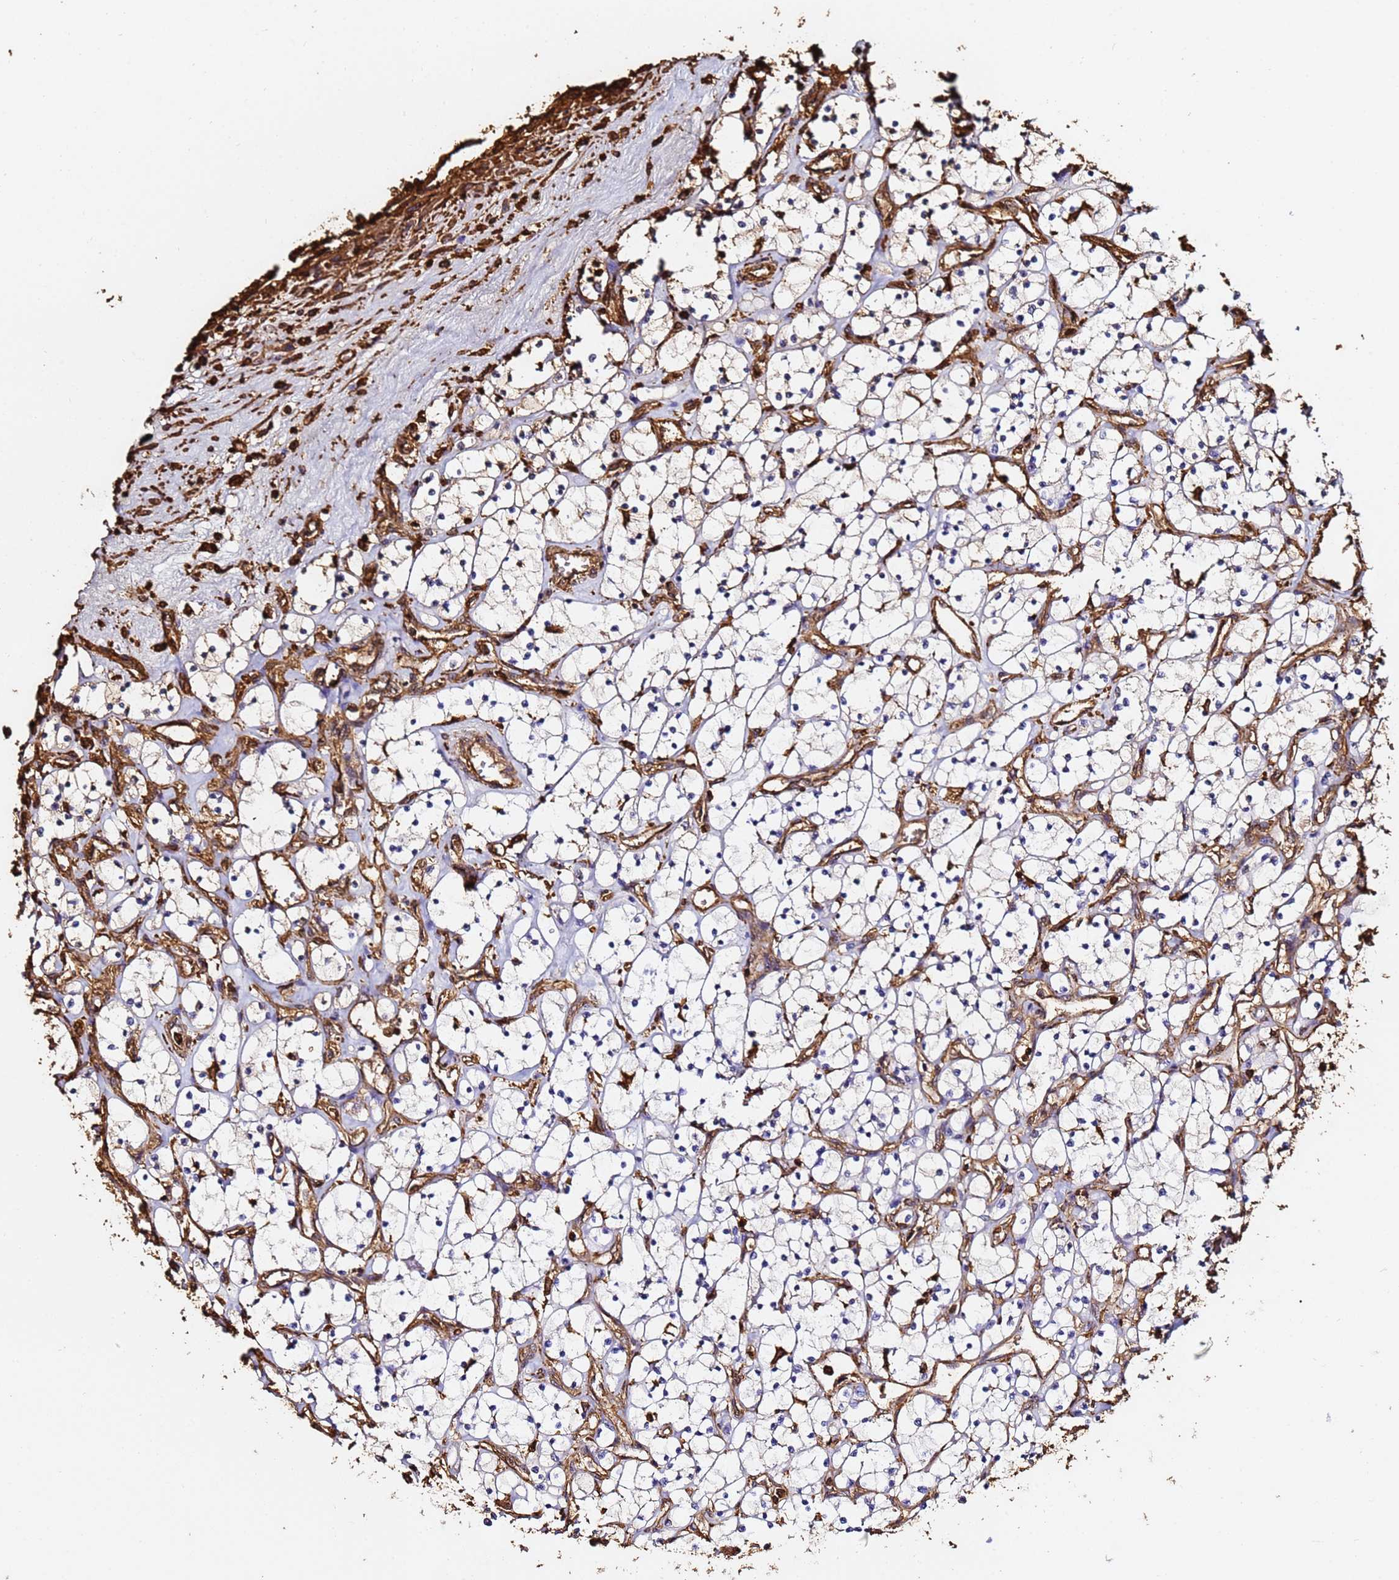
{"staining": {"intensity": "moderate", "quantity": "<25%", "location": "cytoplasmic/membranous"}, "tissue": "renal cancer", "cell_type": "Tumor cells", "image_type": "cancer", "snomed": [{"axis": "morphology", "description": "Adenocarcinoma, NOS"}, {"axis": "topography", "description": "Kidney"}], "caption": "Protein analysis of renal cancer tissue displays moderate cytoplasmic/membranous expression in approximately <25% of tumor cells.", "gene": "ACTB", "patient": {"sex": "female", "age": 69}}